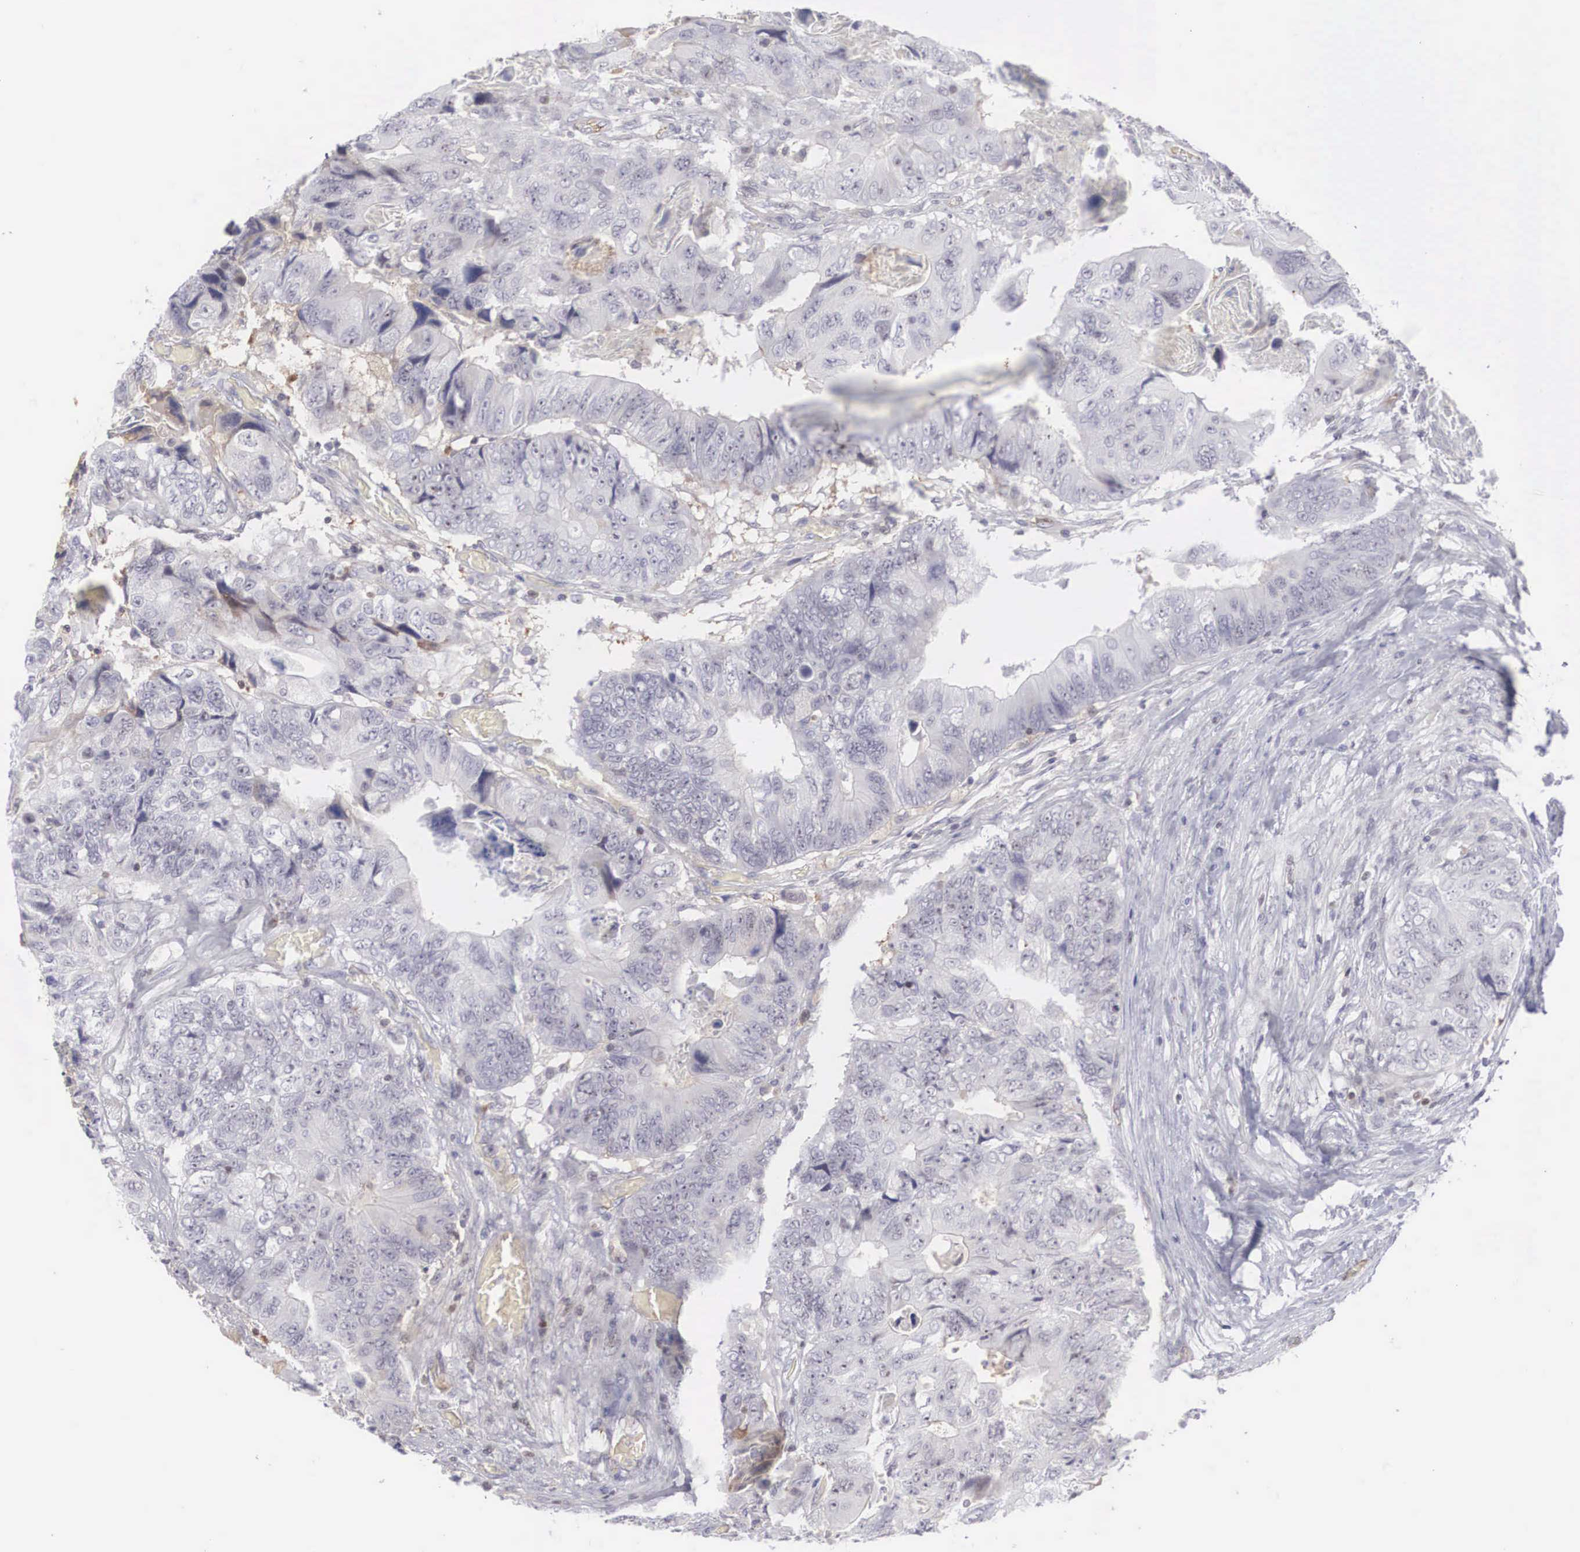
{"staining": {"intensity": "weak", "quantity": "<25%", "location": "cytoplasmic/membranous,nuclear"}, "tissue": "colorectal cancer", "cell_type": "Tumor cells", "image_type": "cancer", "snomed": [{"axis": "morphology", "description": "Adenocarcinoma, NOS"}, {"axis": "topography", "description": "Rectum"}], "caption": "IHC histopathology image of human colorectal cancer stained for a protein (brown), which shows no positivity in tumor cells. (DAB immunohistochemistry visualized using brightfield microscopy, high magnification).", "gene": "RBPJ", "patient": {"sex": "female", "age": 82}}